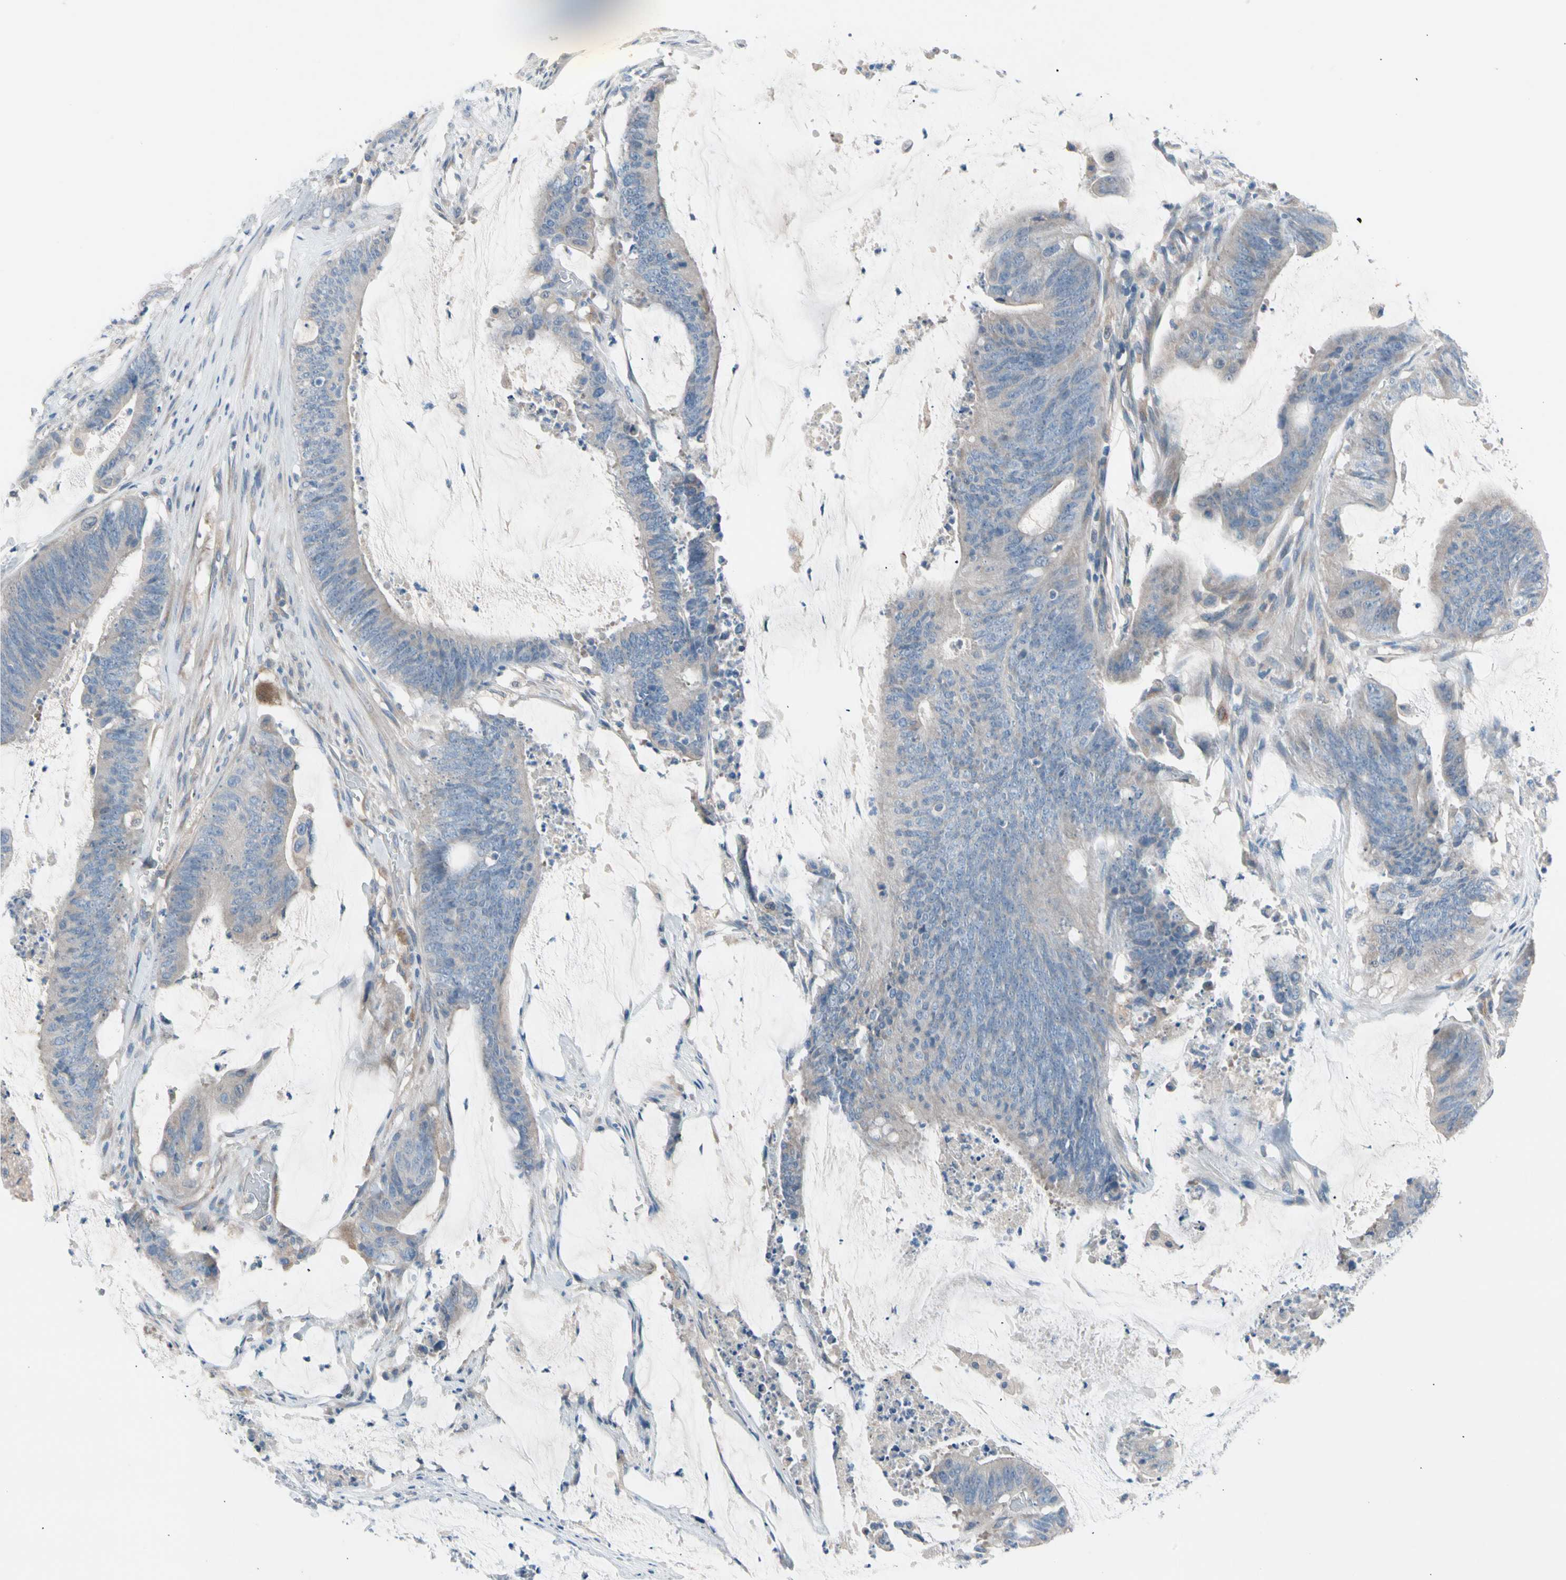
{"staining": {"intensity": "weak", "quantity": "25%-75%", "location": "cytoplasmic/membranous"}, "tissue": "colorectal cancer", "cell_type": "Tumor cells", "image_type": "cancer", "snomed": [{"axis": "morphology", "description": "Adenocarcinoma, NOS"}, {"axis": "topography", "description": "Rectum"}], "caption": "Tumor cells exhibit low levels of weak cytoplasmic/membranous positivity in about 25%-75% of cells in human colorectal cancer. Nuclei are stained in blue.", "gene": "CASQ1", "patient": {"sex": "female", "age": 66}}